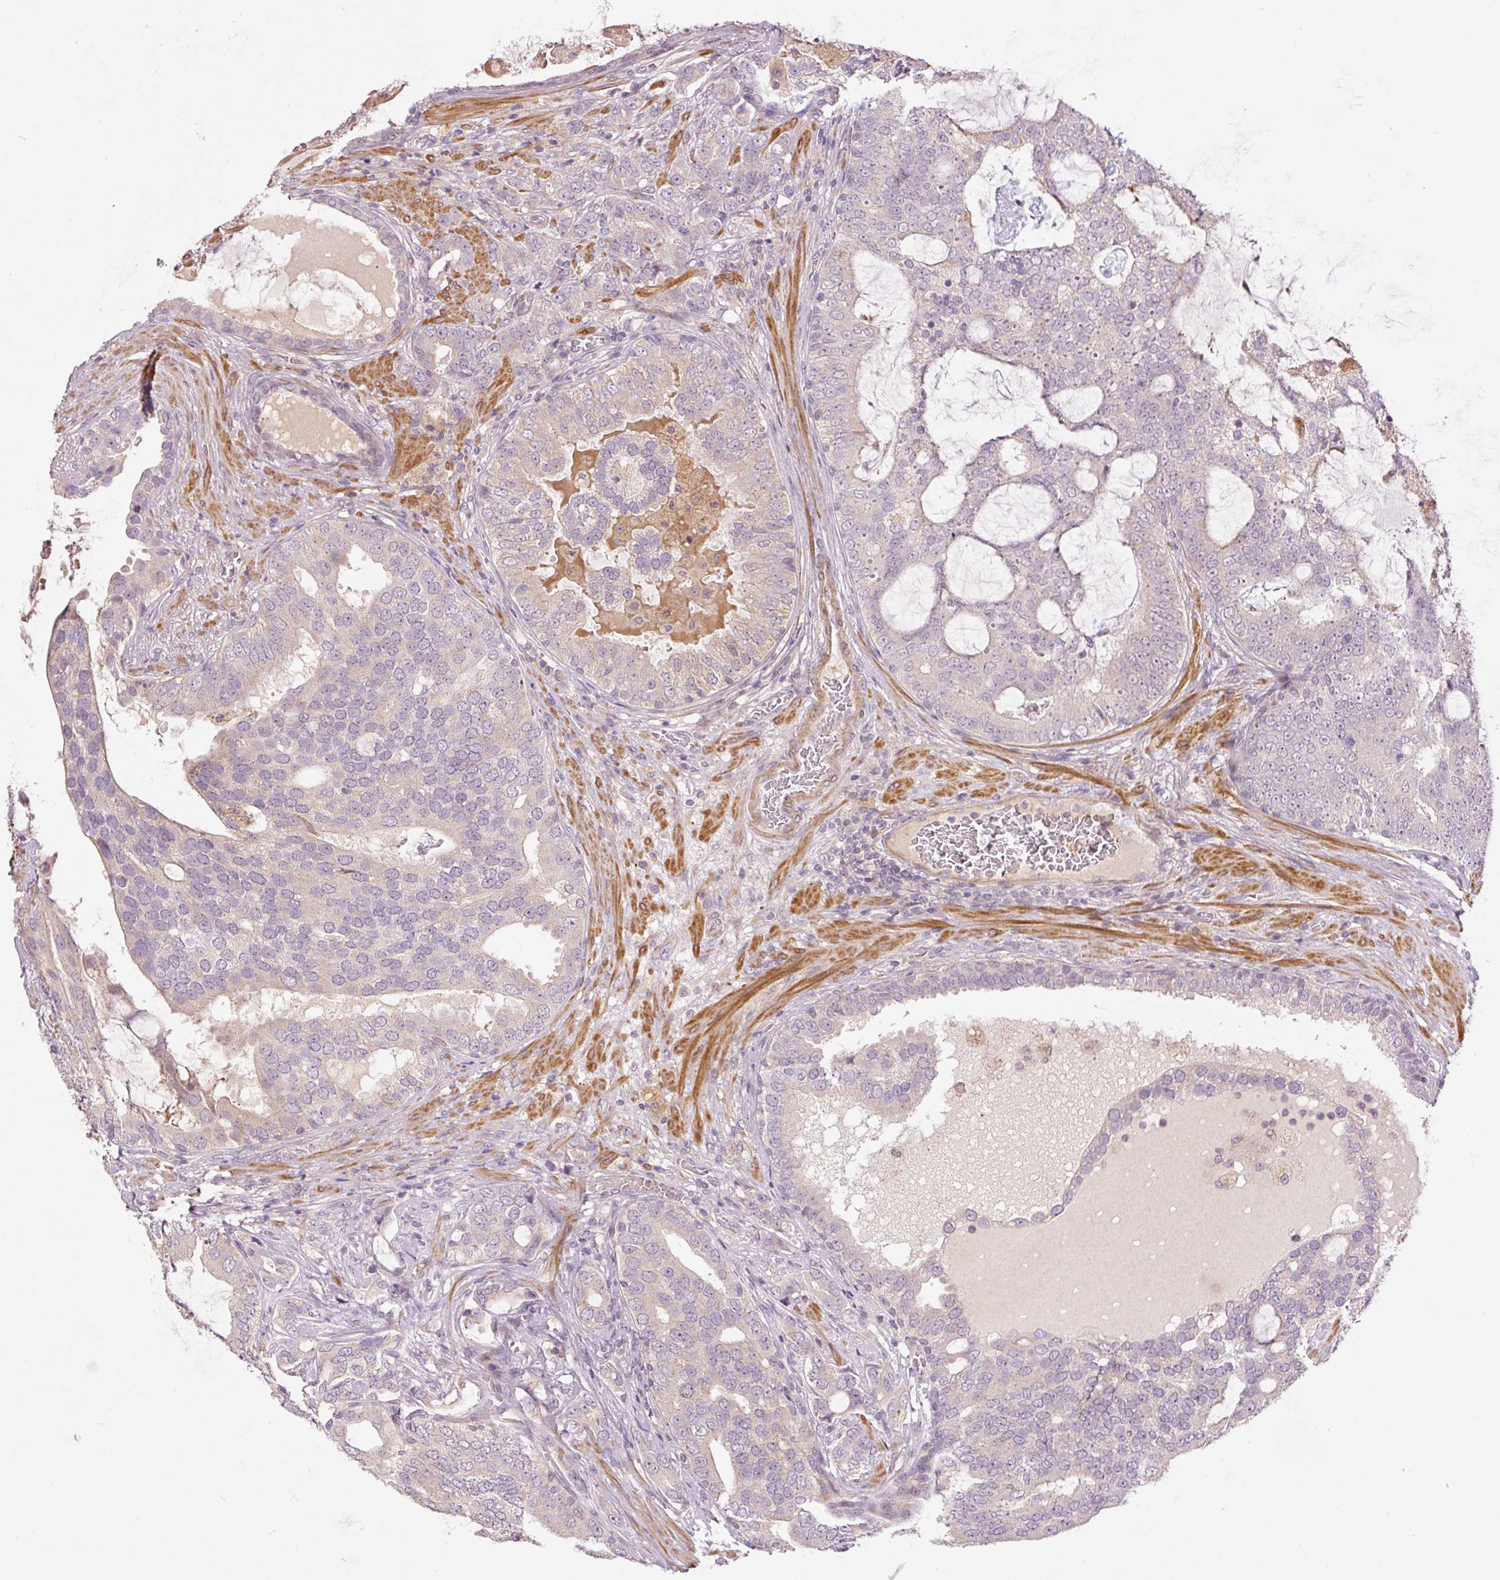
{"staining": {"intensity": "negative", "quantity": "none", "location": "none"}, "tissue": "prostate cancer", "cell_type": "Tumor cells", "image_type": "cancer", "snomed": [{"axis": "morphology", "description": "Adenocarcinoma, High grade"}, {"axis": "topography", "description": "Prostate"}], "caption": "Human prostate cancer stained for a protein using immunohistochemistry (IHC) shows no staining in tumor cells.", "gene": "SLC29A3", "patient": {"sex": "male", "age": 55}}